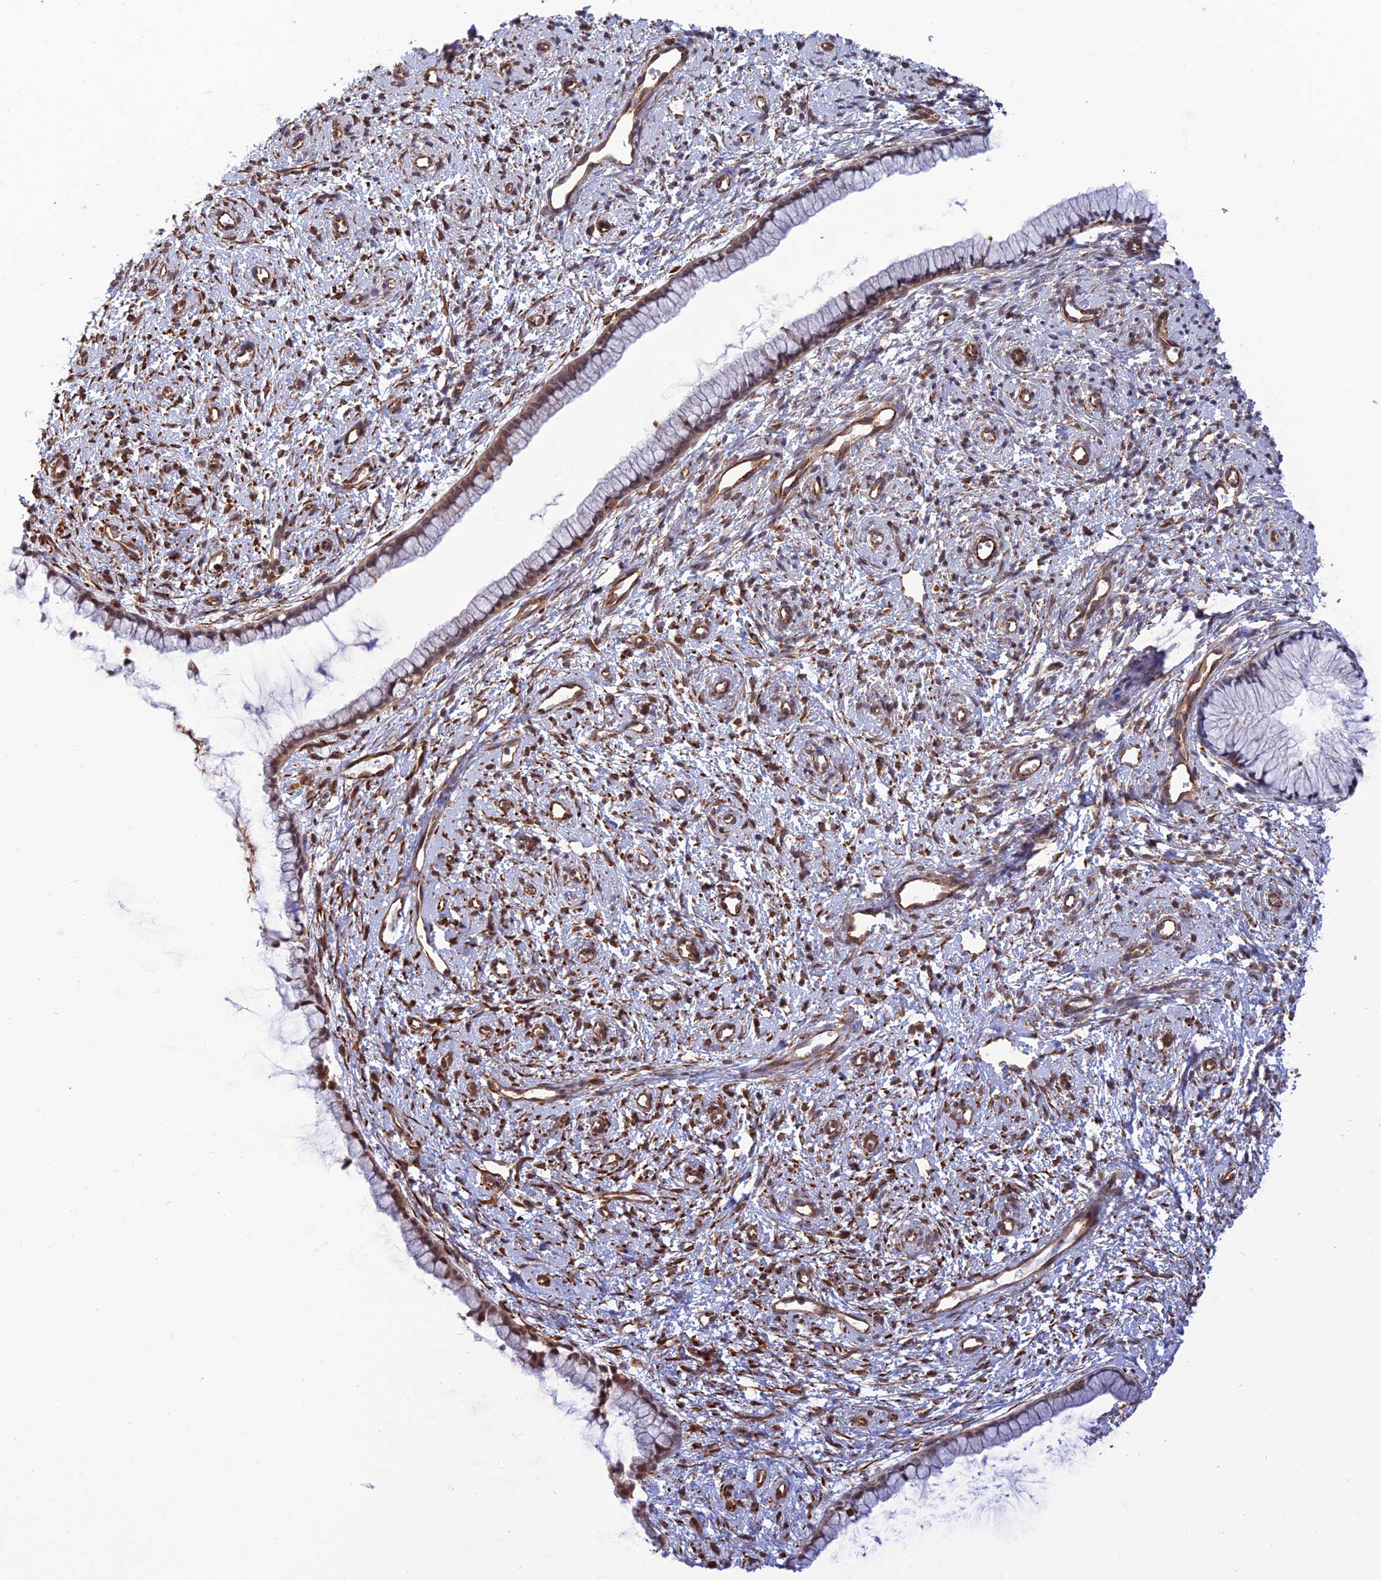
{"staining": {"intensity": "moderate", "quantity": "25%-75%", "location": "cytoplasmic/membranous,nuclear"}, "tissue": "cervix", "cell_type": "Glandular cells", "image_type": "normal", "snomed": [{"axis": "morphology", "description": "Normal tissue, NOS"}, {"axis": "topography", "description": "Cervix"}], "caption": "IHC (DAB) staining of unremarkable cervix reveals moderate cytoplasmic/membranous,nuclear protein staining in about 25%-75% of glandular cells.", "gene": "PAGR1", "patient": {"sex": "female", "age": 57}}